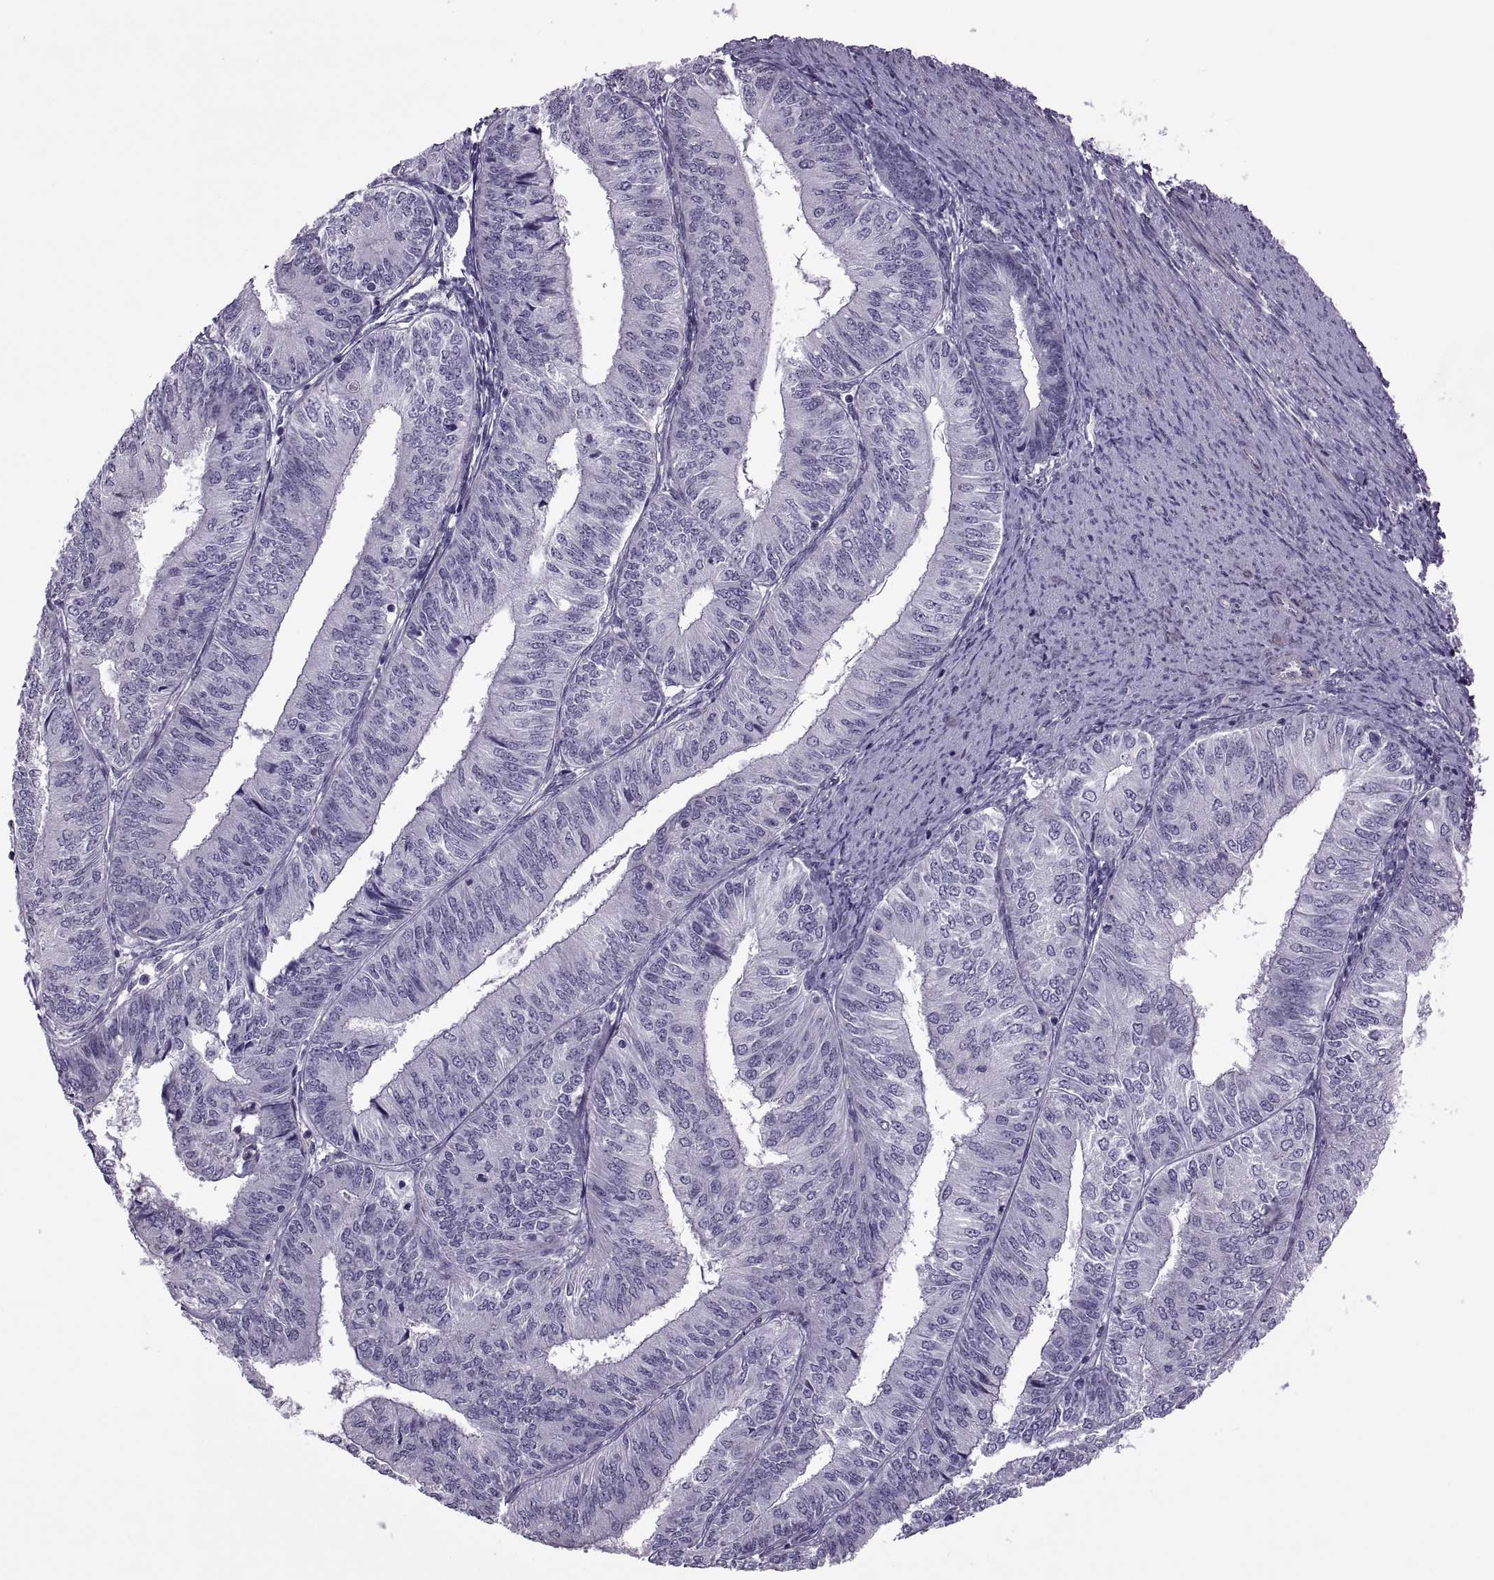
{"staining": {"intensity": "negative", "quantity": "none", "location": "none"}, "tissue": "endometrial cancer", "cell_type": "Tumor cells", "image_type": "cancer", "snomed": [{"axis": "morphology", "description": "Adenocarcinoma, NOS"}, {"axis": "topography", "description": "Endometrium"}], "caption": "The micrograph demonstrates no significant expression in tumor cells of endometrial cancer.", "gene": "ODF3", "patient": {"sex": "female", "age": 58}}